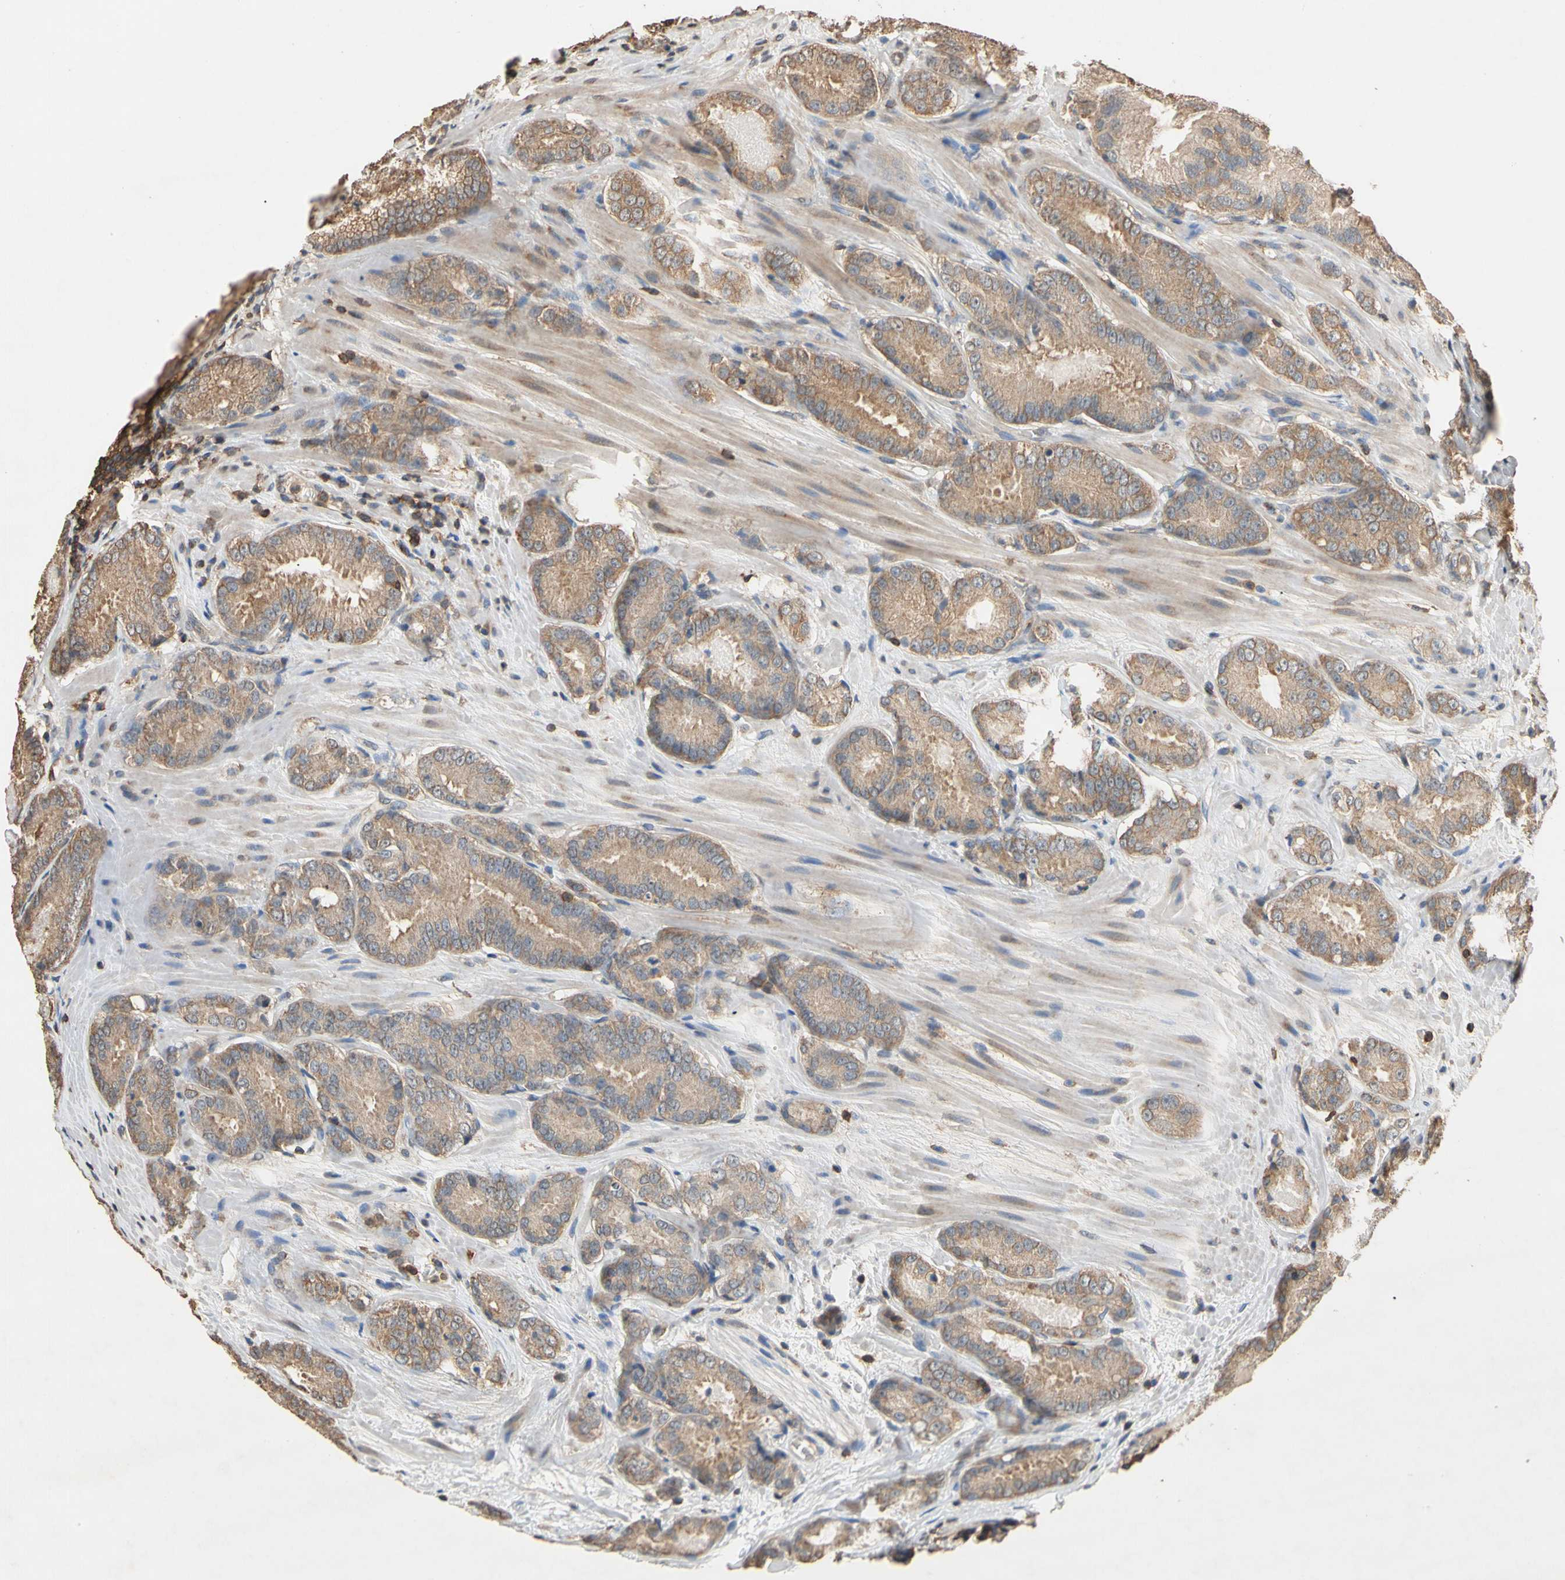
{"staining": {"intensity": "weak", "quantity": ">75%", "location": "cytoplasmic/membranous"}, "tissue": "prostate cancer", "cell_type": "Tumor cells", "image_type": "cancer", "snomed": [{"axis": "morphology", "description": "Adenocarcinoma, High grade"}, {"axis": "topography", "description": "Prostate"}], "caption": "This is an image of immunohistochemistry (IHC) staining of prostate cancer, which shows weak positivity in the cytoplasmic/membranous of tumor cells.", "gene": "MAP3K10", "patient": {"sex": "male", "age": 64}}